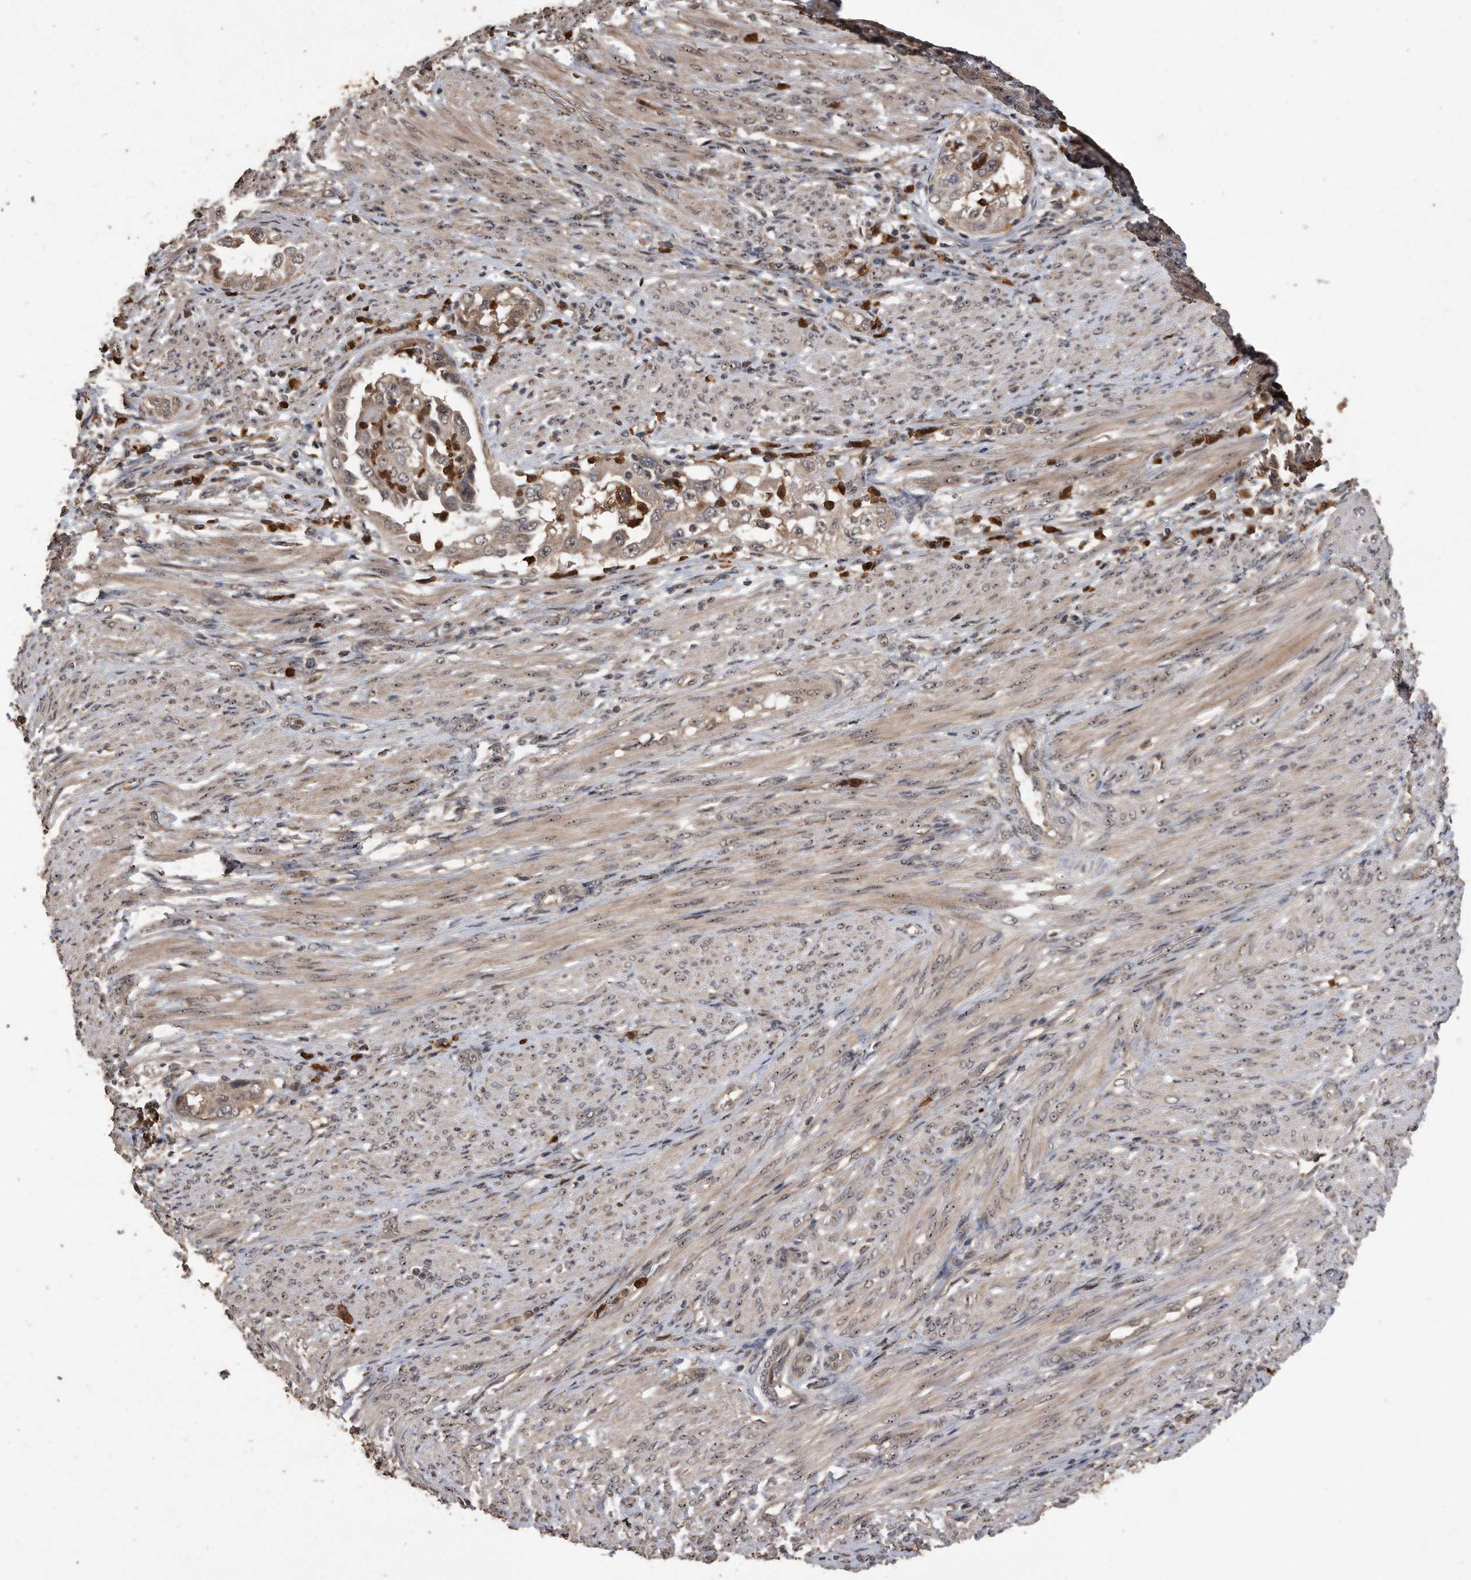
{"staining": {"intensity": "weak", "quantity": ">75%", "location": "cytoplasmic/membranous,nuclear"}, "tissue": "endometrial cancer", "cell_type": "Tumor cells", "image_type": "cancer", "snomed": [{"axis": "morphology", "description": "Adenocarcinoma, NOS"}, {"axis": "topography", "description": "Endometrium"}], "caption": "Tumor cells display low levels of weak cytoplasmic/membranous and nuclear staining in about >75% of cells in adenocarcinoma (endometrial).", "gene": "PELO", "patient": {"sex": "female", "age": 85}}